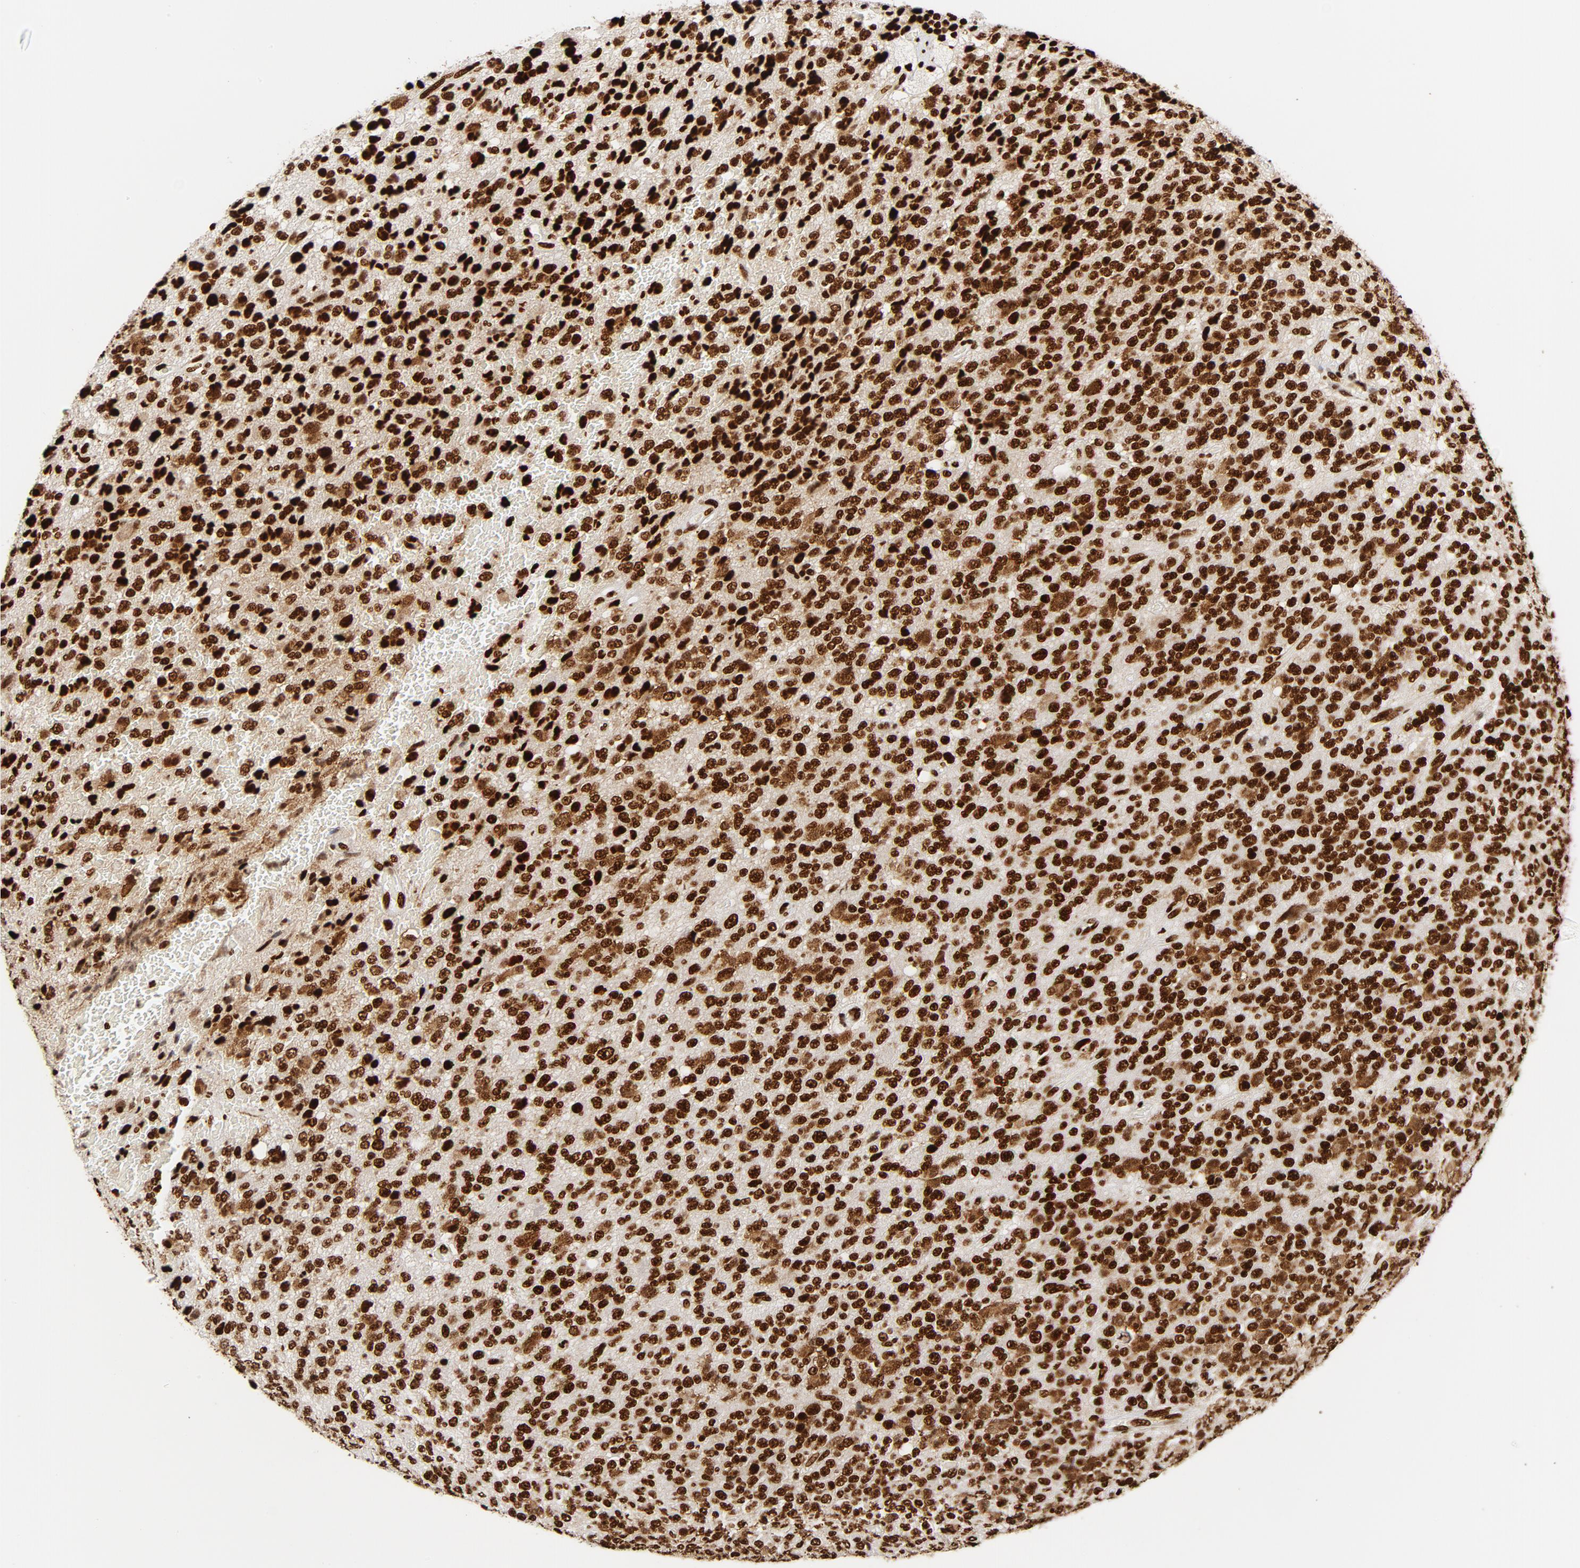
{"staining": {"intensity": "strong", "quantity": ">75%", "location": "cytoplasmic/membranous,nuclear"}, "tissue": "glioma", "cell_type": "Tumor cells", "image_type": "cancer", "snomed": [{"axis": "morphology", "description": "Glioma, malignant, High grade"}, {"axis": "topography", "description": "pancreas cauda"}], "caption": "Glioma stained with a brown dye demonstrates strong cytoplasmic/membranous and nuclear positive expression in about >75% of tumor cells.", "gene": "XRCC6", "patient": {"sex": "male", "age": 60}}